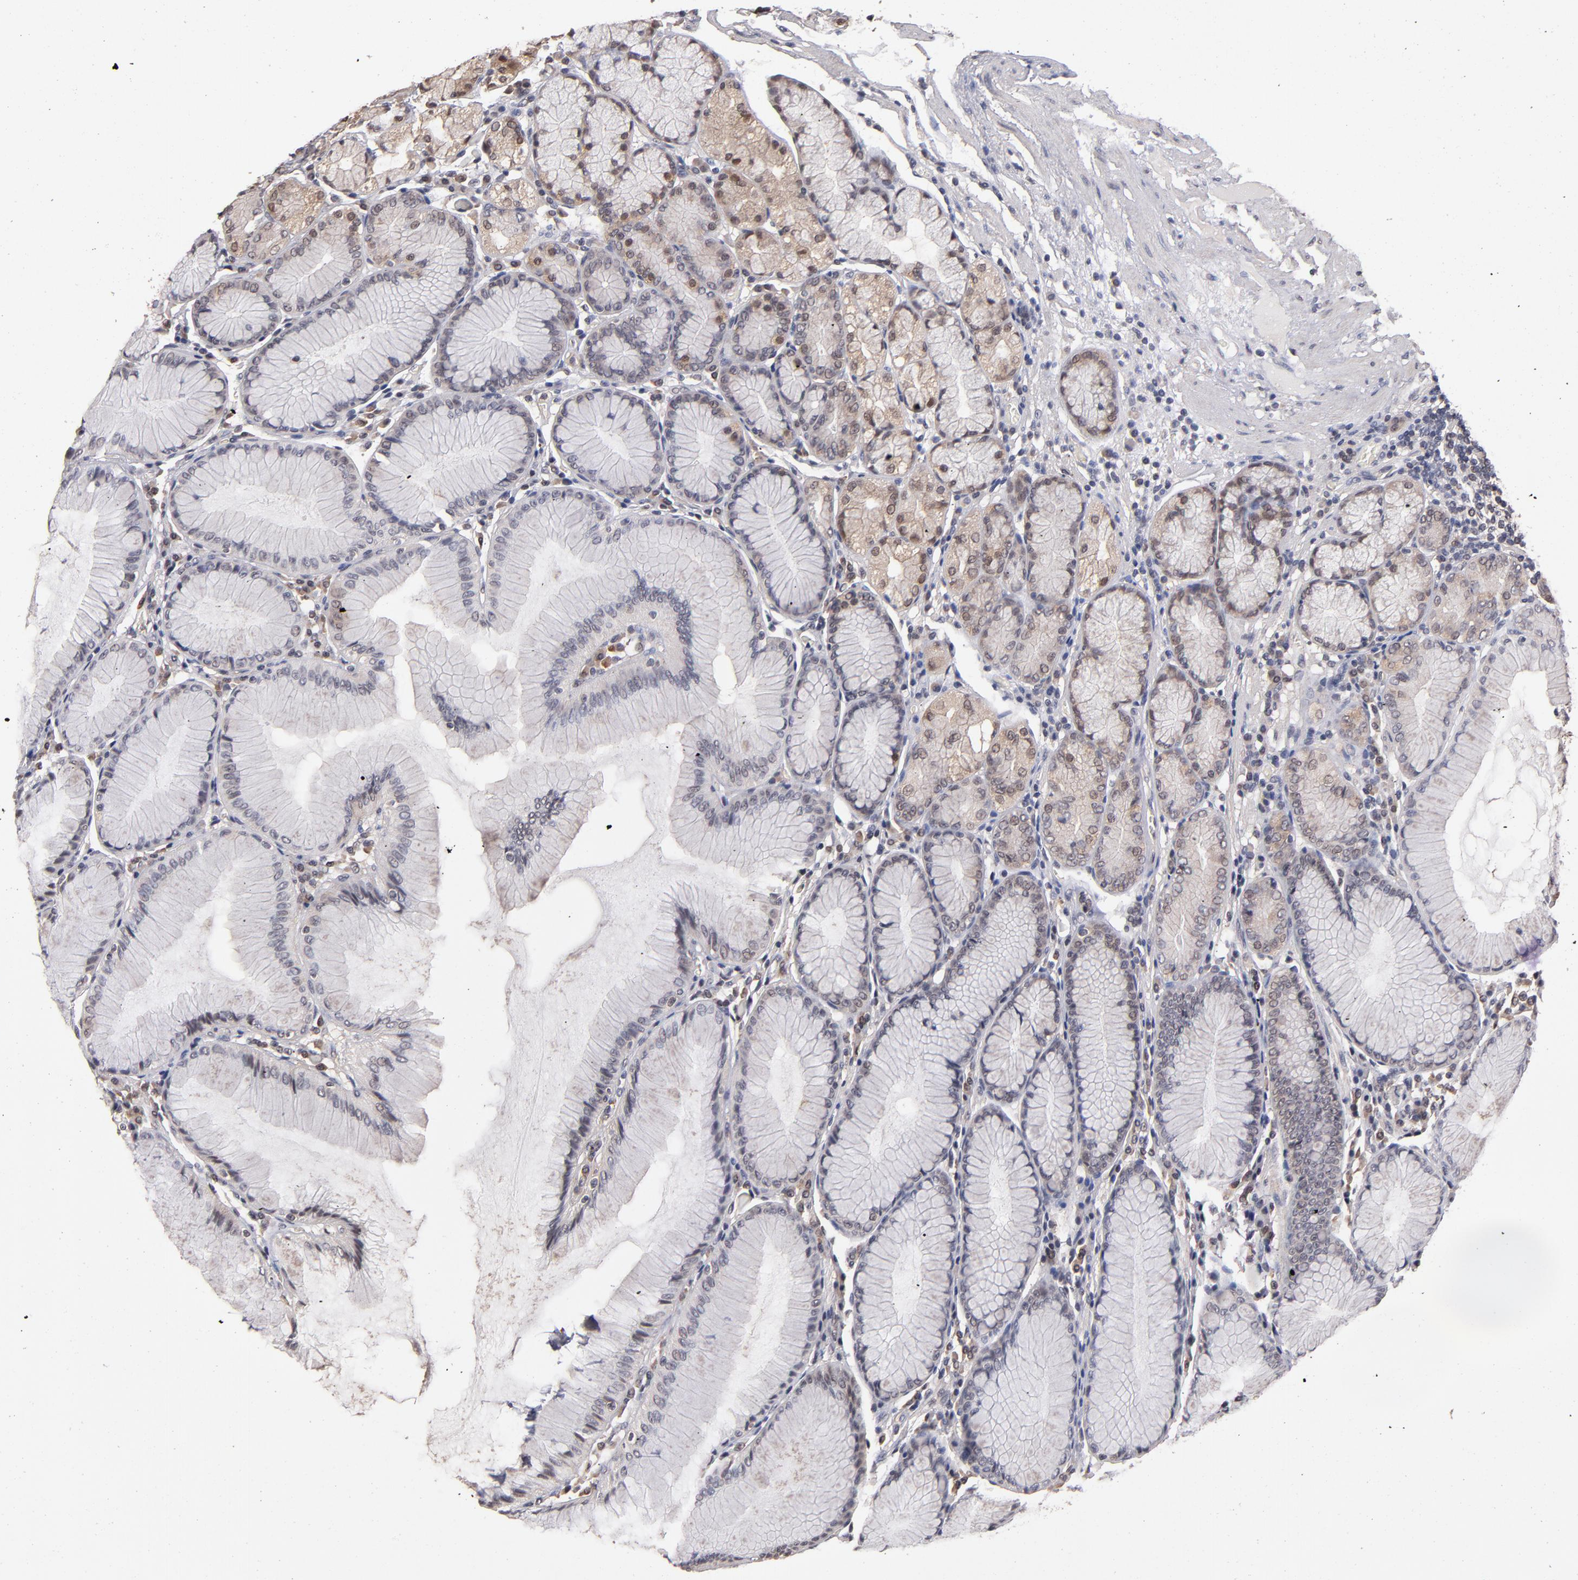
{"staining": {"intensity": "weak", "quantity": "25%-75%", "location": "cytoplasmic/membranous,nuclear"}, "tissue": "stomach", "cell_type": "Glandular cells", "image_type": "normal", "snomed": [{"axis": "morphology", "description": "Normal tissue, NOS"}, {"axis": "topography", "description": "Stomach, lower"}], "caption": "A brown stain highlights weak cytoplasmic/membranous,nuclear positivity of a protein in glandular cells of normal stomach.", "gene": "PSMD10", "patient": {"sex": "female", "age": 93}}